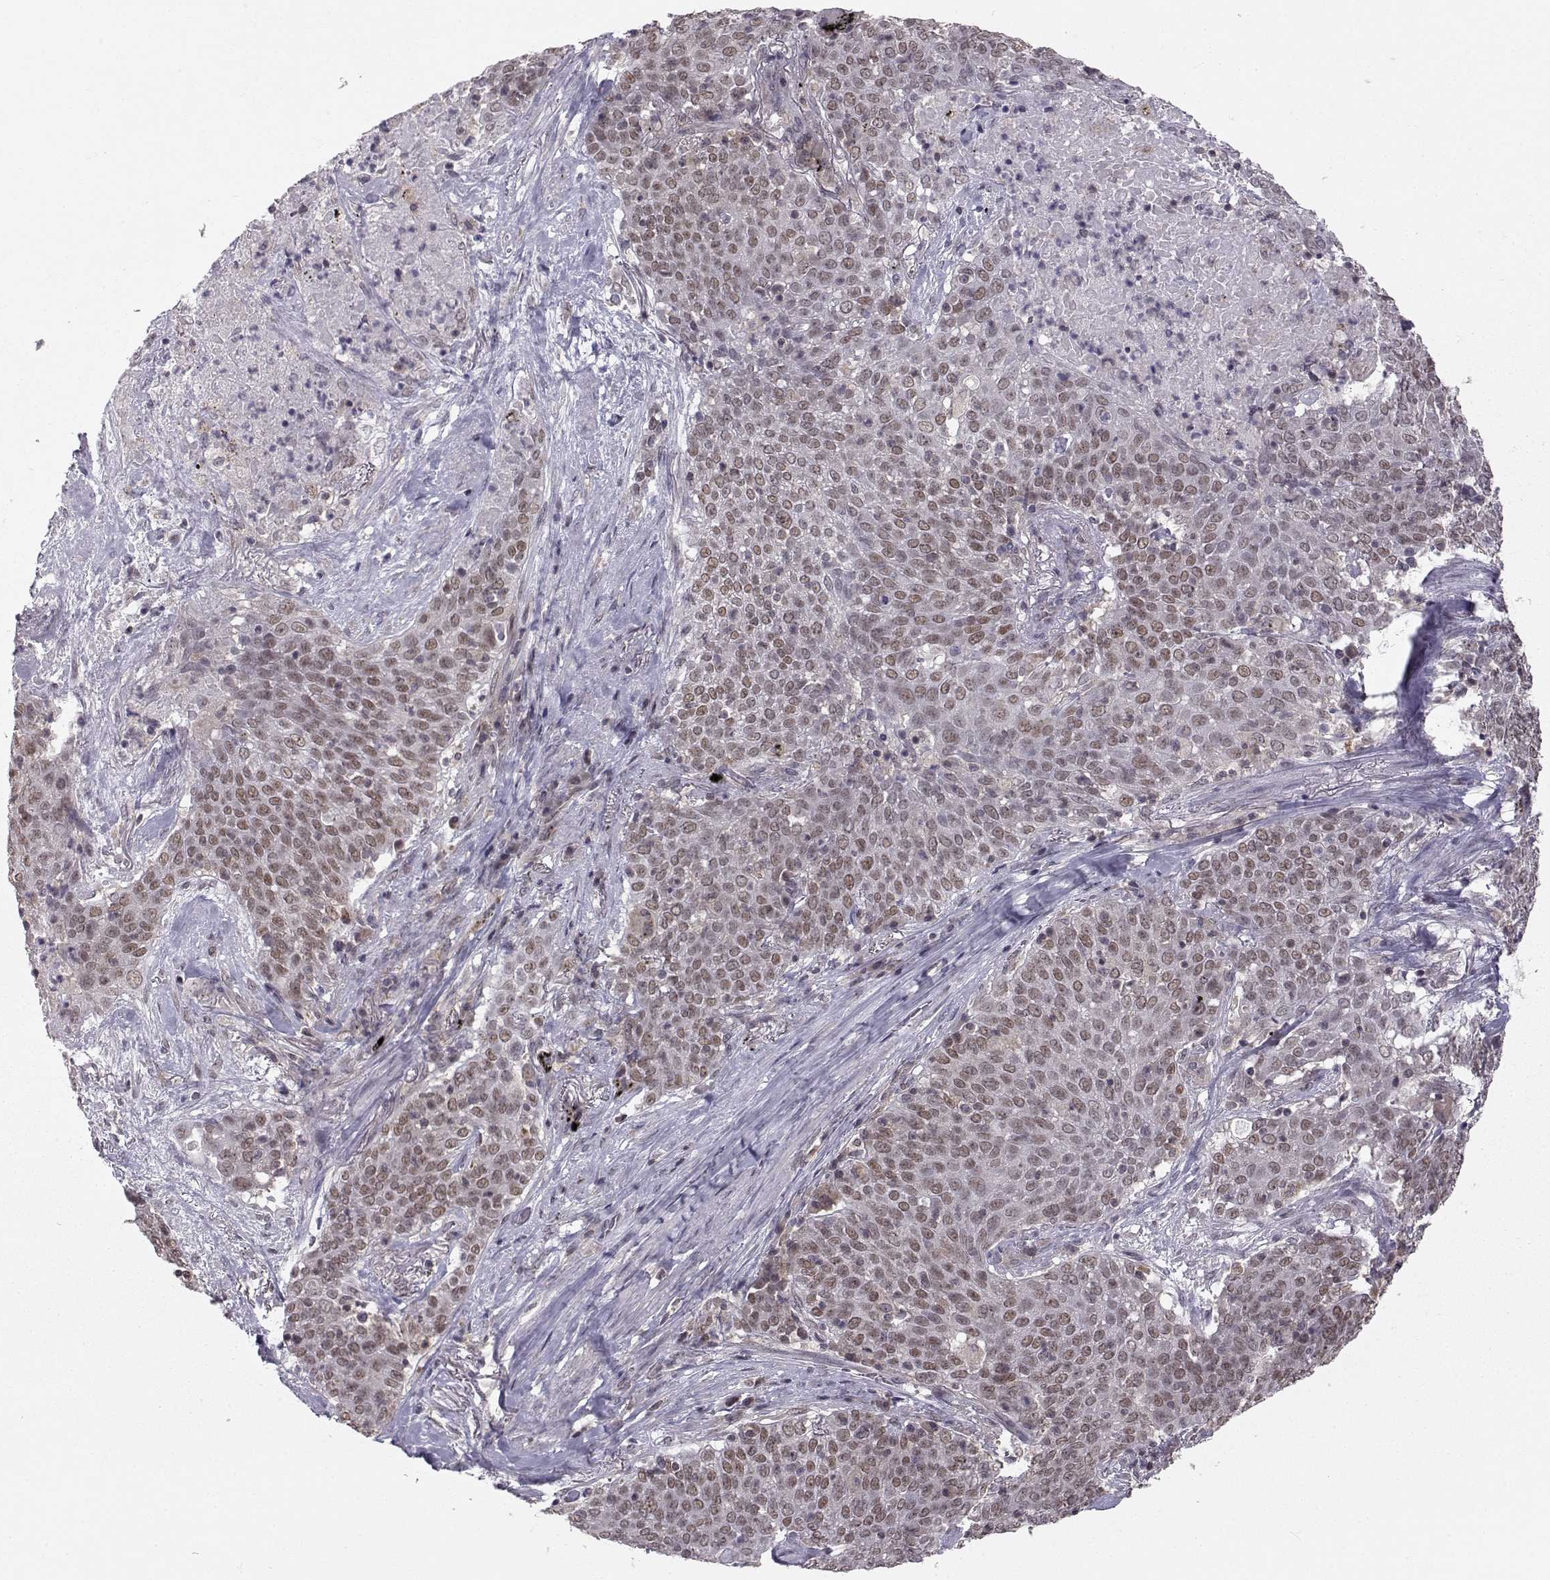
{"staining": {"intensity": "weak", "quantity": "25%-75%", "location": "nuclear"}, "tissue": "lung cancer", "cell_type": "Tumor cells", "image_type": "cancer", "snomed": [{"axis": "morphology", "description": "Squamous cell carcinoma, NOS"}, {"axis": "topography", "description": "Lung"}], "caption": "IHC (DAB (3,3'-diaminobenzidine)) staining of lung squamous cell carcinoma displays weak nuclear protein staining in about 25%-75% of tumor cells. (DAB IHC, brown staining for protein, blue staining for nuclei).", "gene": "KIF13B", "patient": {"sex": "male", "age": 82}}